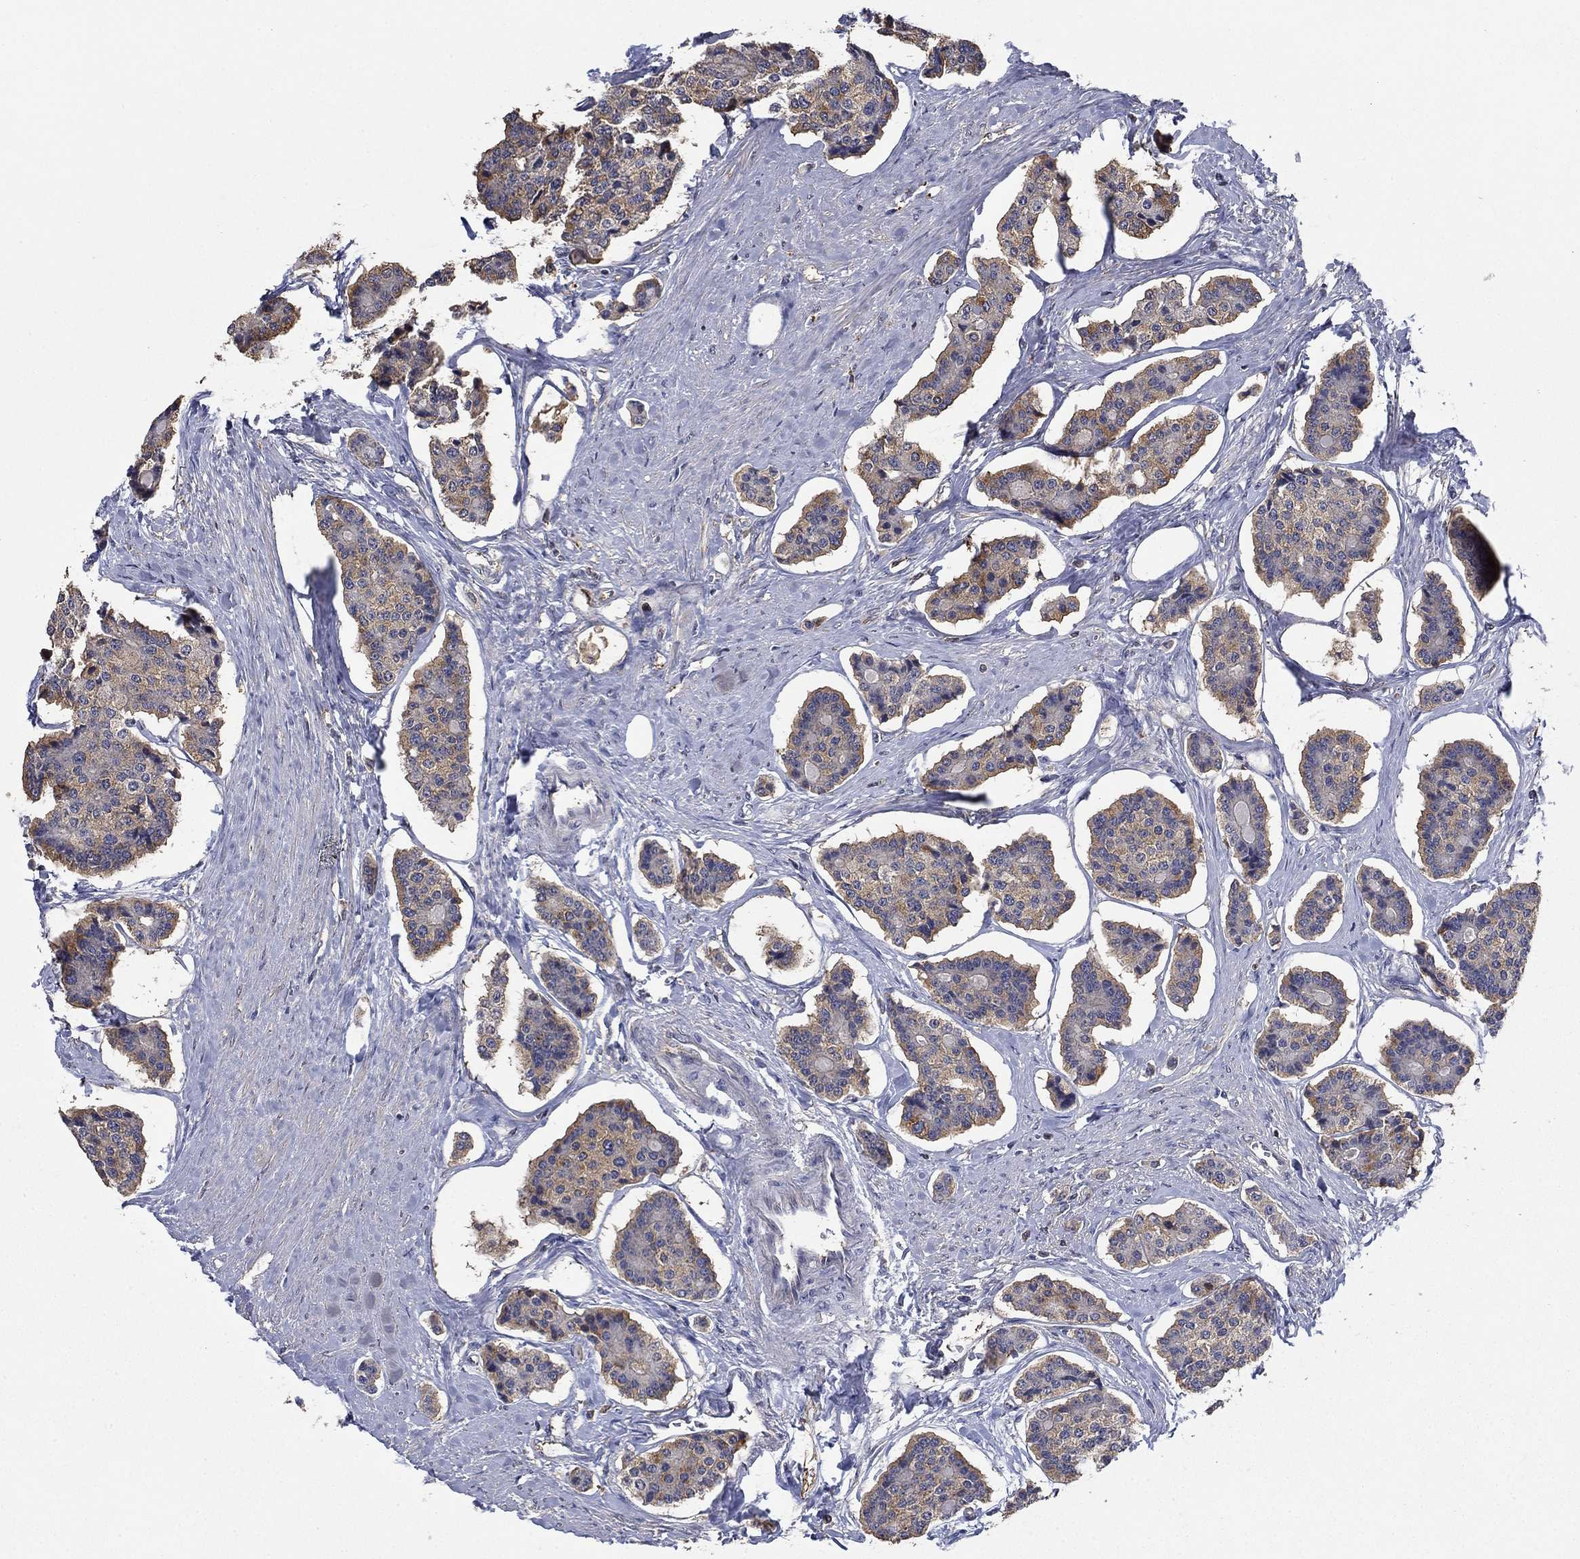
{"staining": {"intensity": "moderate", "quantity": "<25%", "location": "cytoplasmic/membranous"}, "tissue": "carcinoid", "cell_type": "Tumor cells", "image_type": "cancer", "snomed": [{"axis": "morphology", "description": "Carcinoid, malignant, NOS"}, {"axis": "topography", "description": "Small intestine"}], "caption": "Moderate cytoplasmic/membranous protein staining is identified in approximately <25% of tumor cells in carcinoid.", "gene": "DVL1", "patient": {"sex": "female", "age": 65}}